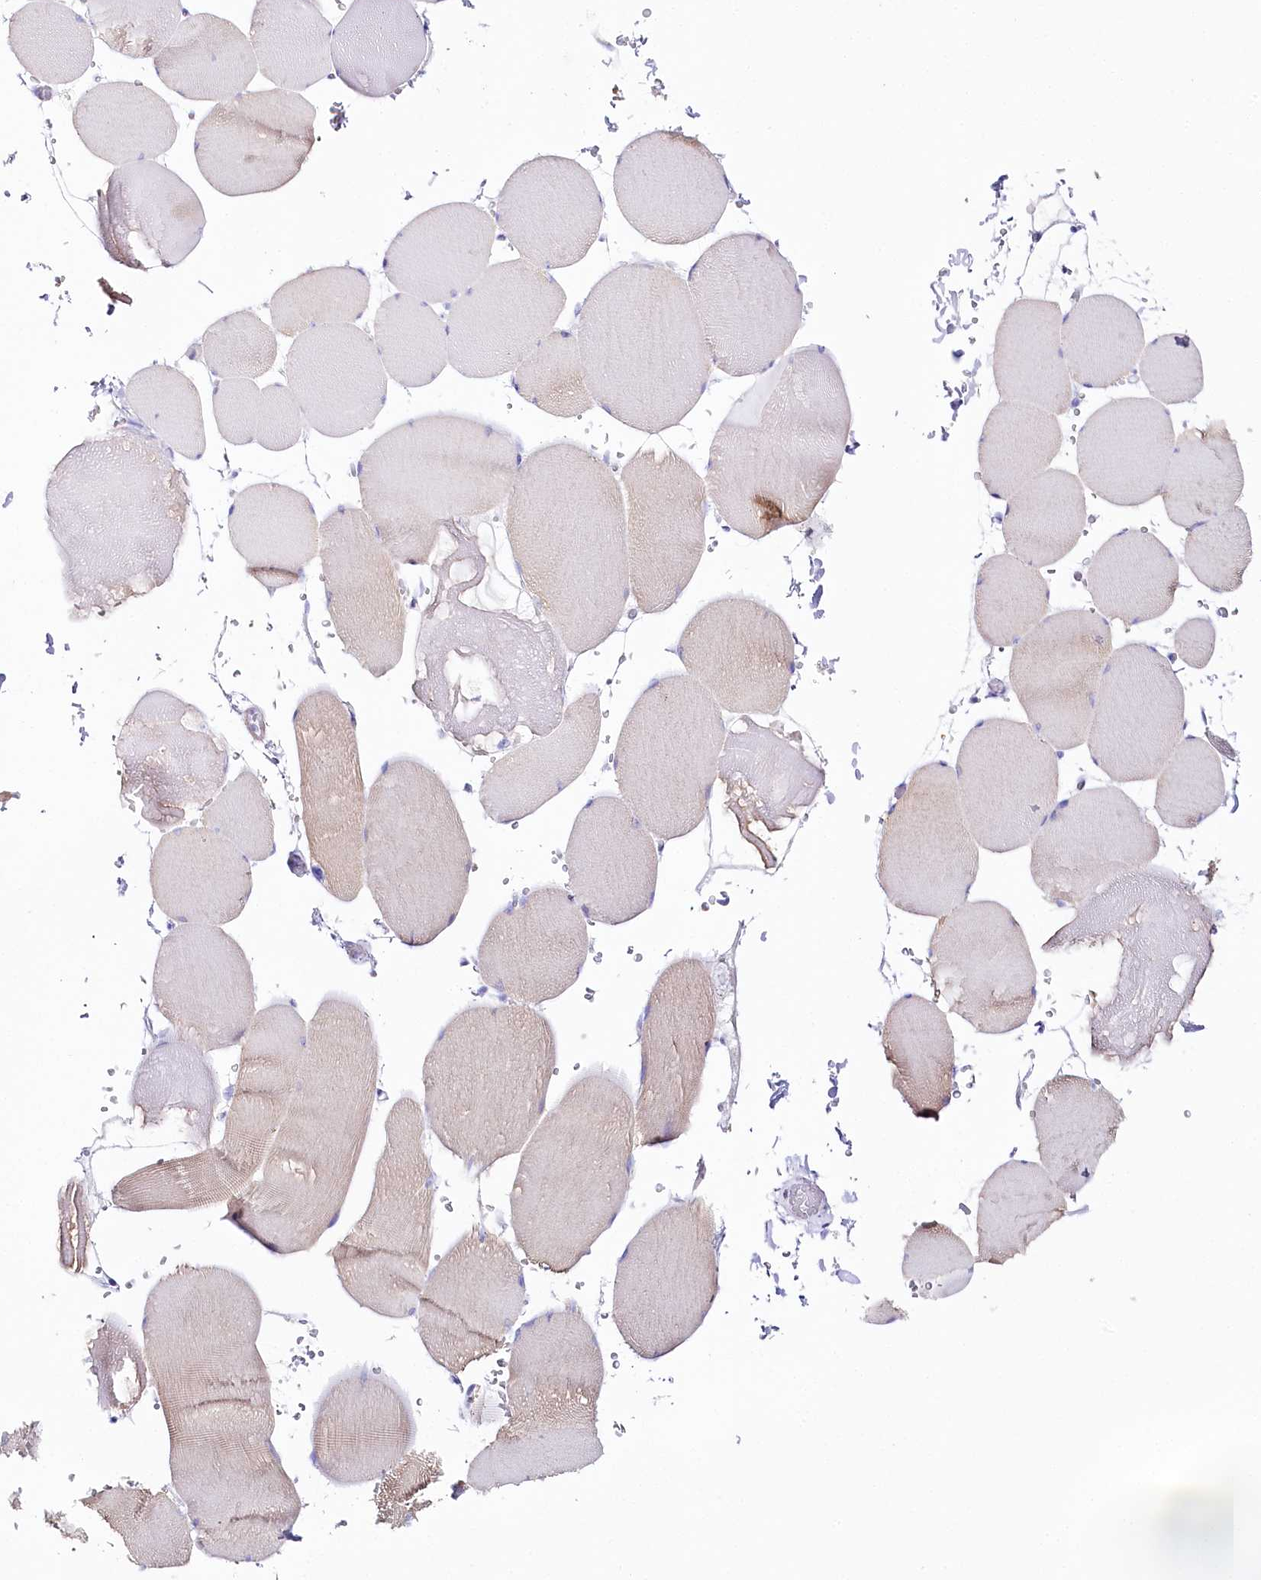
{"staining": {"intensity": "weak", "quantity": "<25%", "location": "cytoplasmic/membranous"}, "tissue": "skeletal muscle", "cell_type": "Myocytes", "image_type": "normal", "snomed": [{"axis": "morphology", "description": "Normal tissue, NOS"}, {"axis": "topography", "description": "Skeletal muscle"}, {"axis": "topography", "description": "Head-Neck"}], "caption": "Immunohistochemical staining of normal skeletal muscle demonstrates no significant positivity in myocytes.", "gene": "CSN3", "patient": {"sex": "male", "age": 66}}